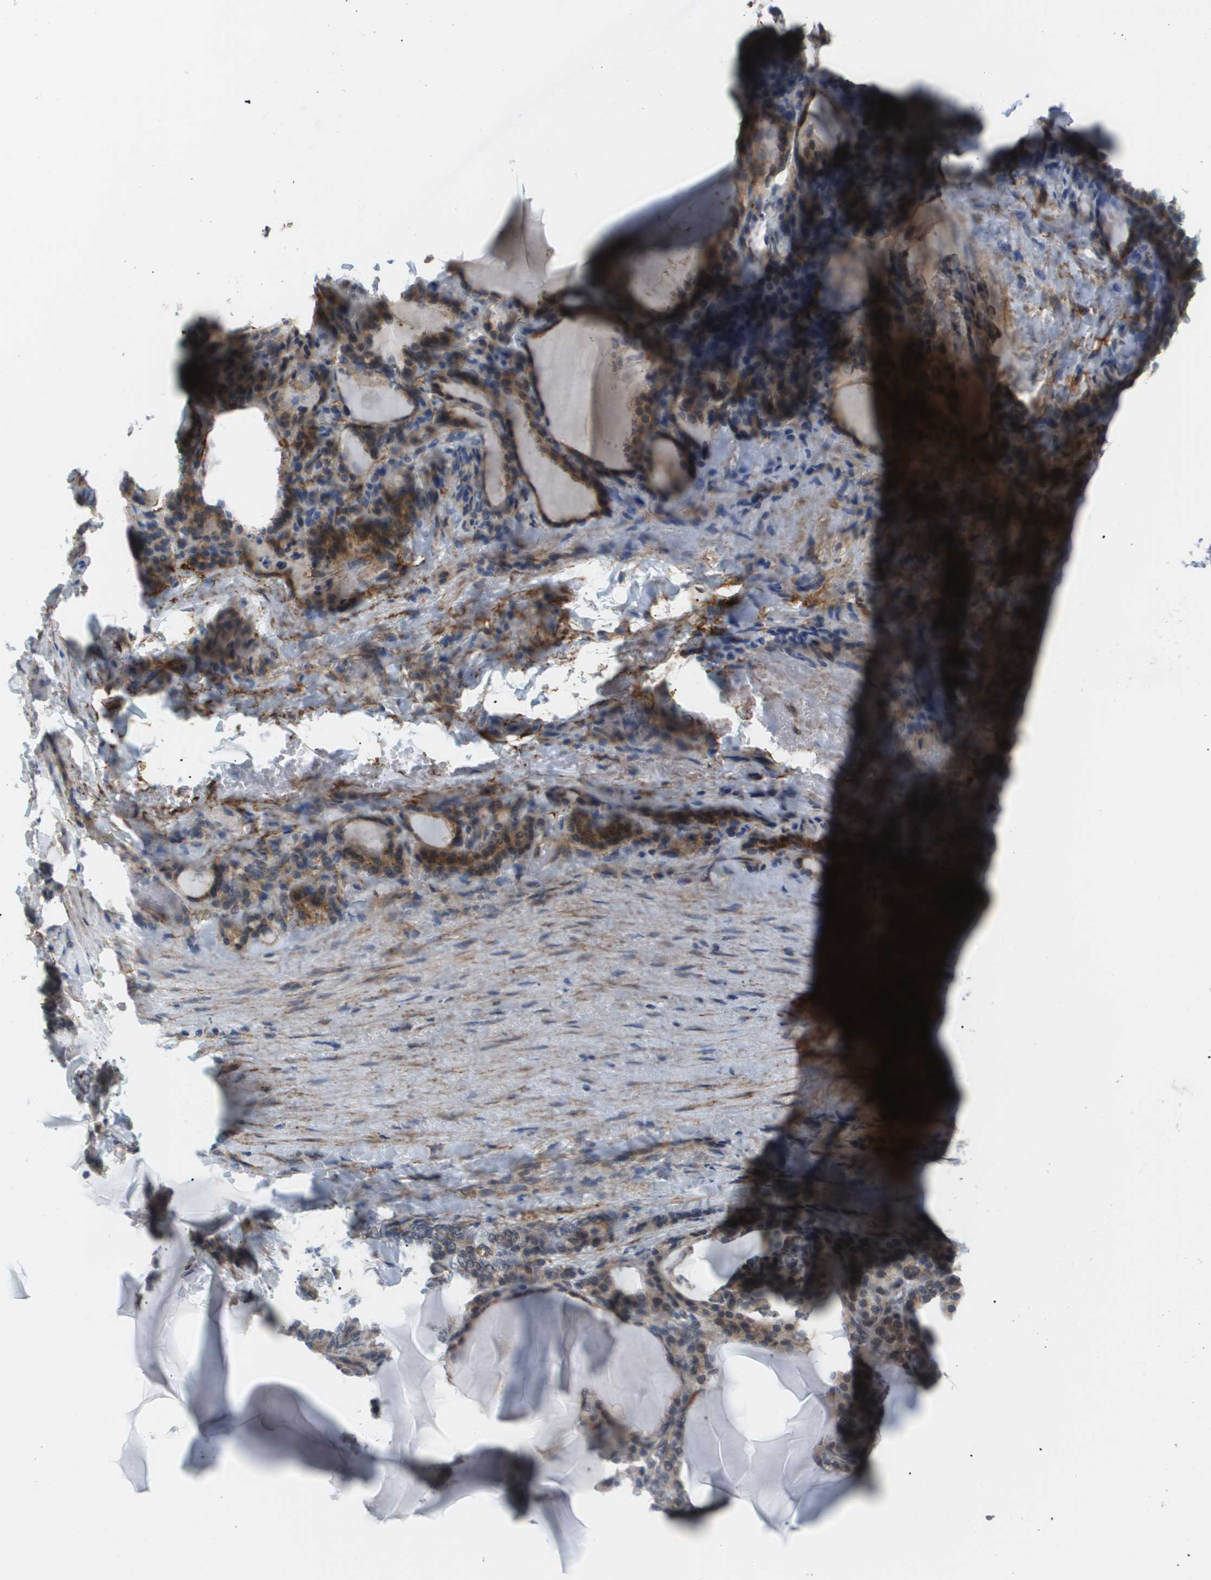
{"staining": {"intensity": "moderate", "quantity": "25%-75%", "location": "cytoplasmic/membranous"}, "tissue": "thyroid gland", "cell_type": "Glandular cells", "image_type": "normal", "snomed": [{"axis": "morphology", "description": "Normal tissue, NOS"}, {"axis": "topography", "description": "Thyroid gland"}], "caption": "IHC histopathology image of normal human thyroid gland stained for a protein (brown), which exhibits medium levels of moderate cytoplasmic/membranous expression in approximately 25%-75% of glandular cells.", "gene": "OTUD5", "patient": {"sex": "female", "age": 28}}